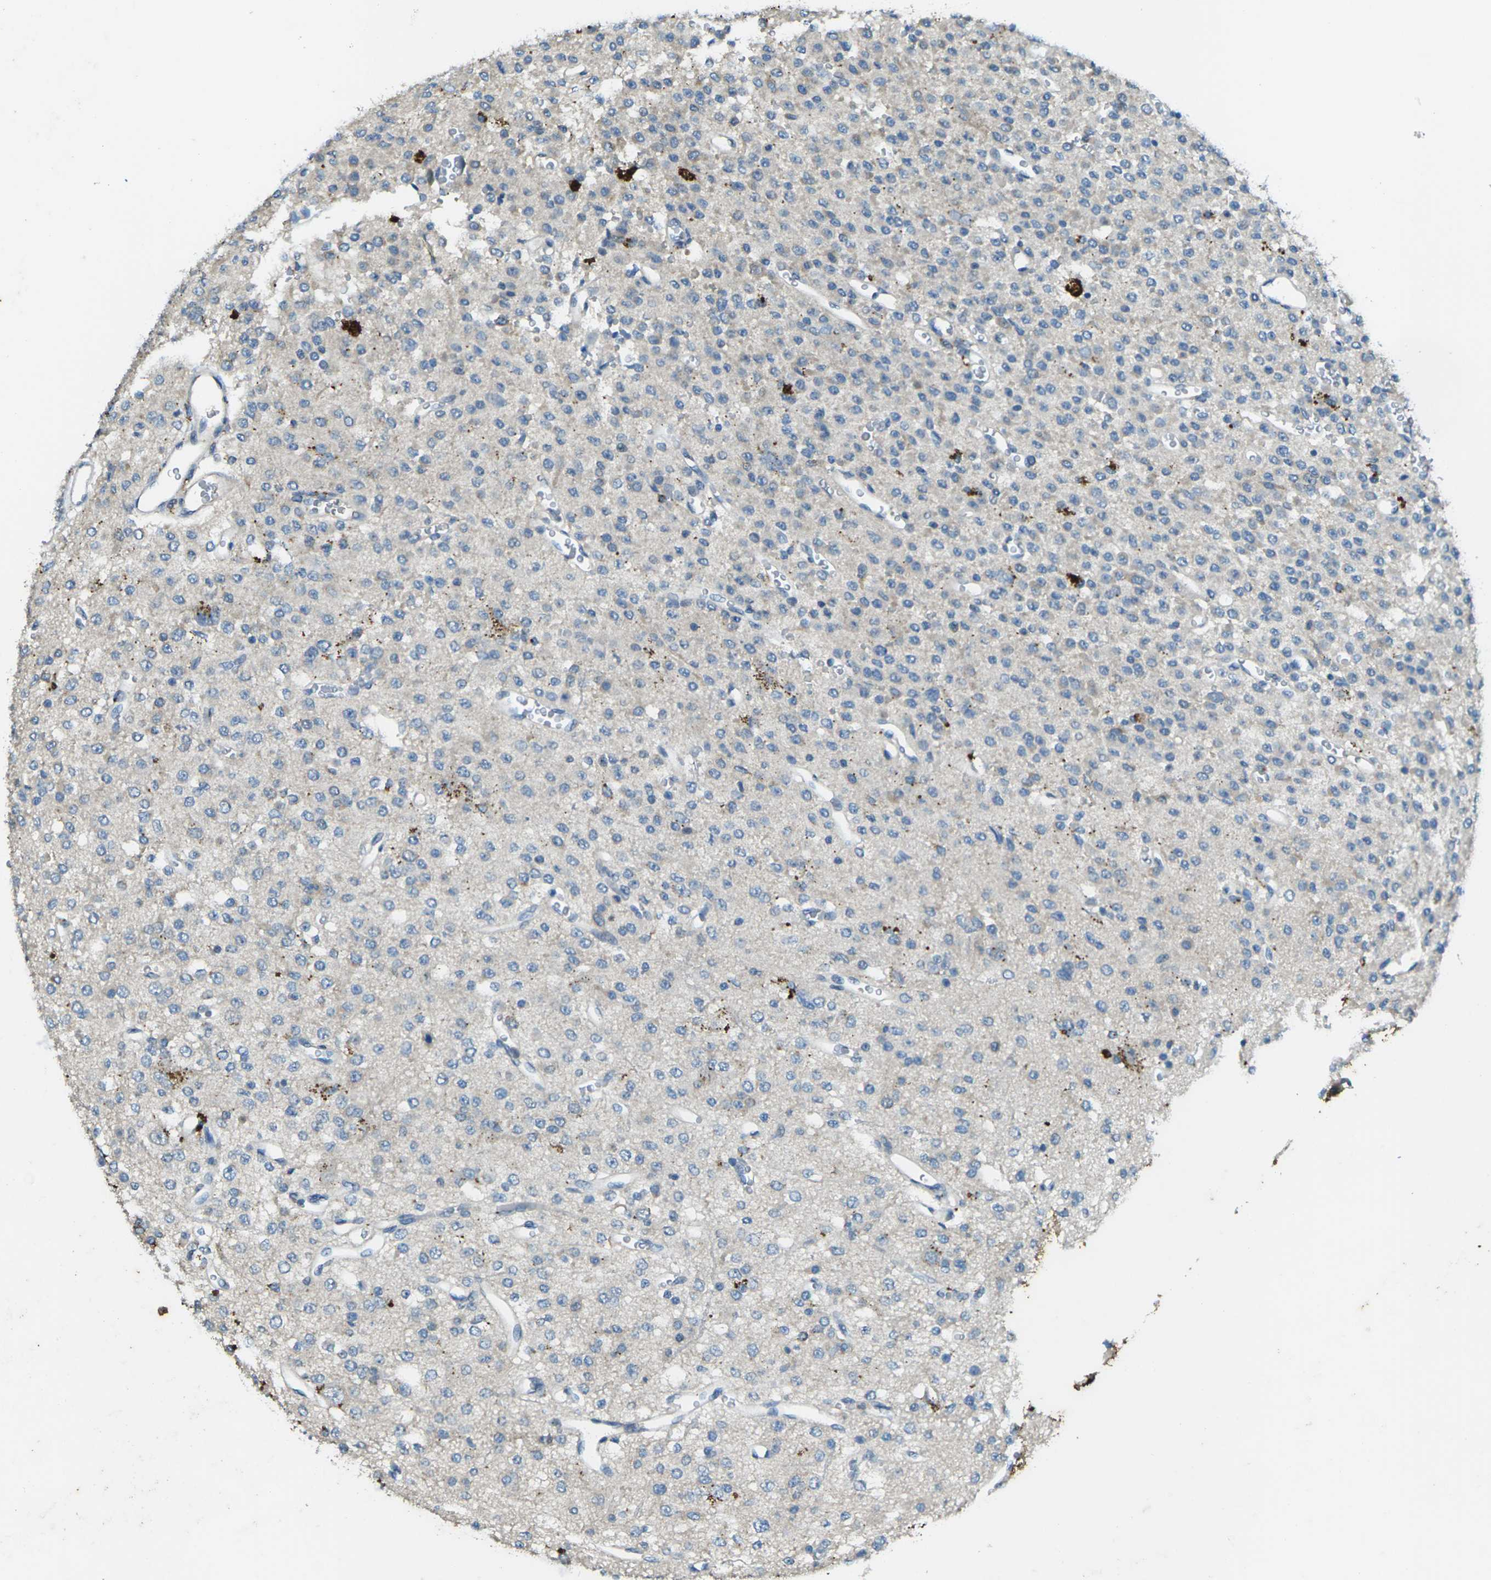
{"staining": {"intensity": "moderate", "quantity": "<25%", "location": "cytoplasmic/membranous"}, "tissue": "glioma", "cell_type": "Tumor cells", "image_type": "cancer", "snomed": [{"axis": "morphology", "description": "Glioma, malignant, Low grade"}, {"axis": "topography", "description": "Brain"}], "caption": "Protein expression analysis of human malignant glioma (low-grade) reveals moderate cytoplasmic/membranous staining in about <25% of tumor cells. (Stains: DAB (3,3'-diaminobenzidine) in brown, nuclei in blue, Microscopy: brightfield microscopy at high magnification).", "gene": "SIGLEC14", "patient": {"sex": "male", "age": 38}}